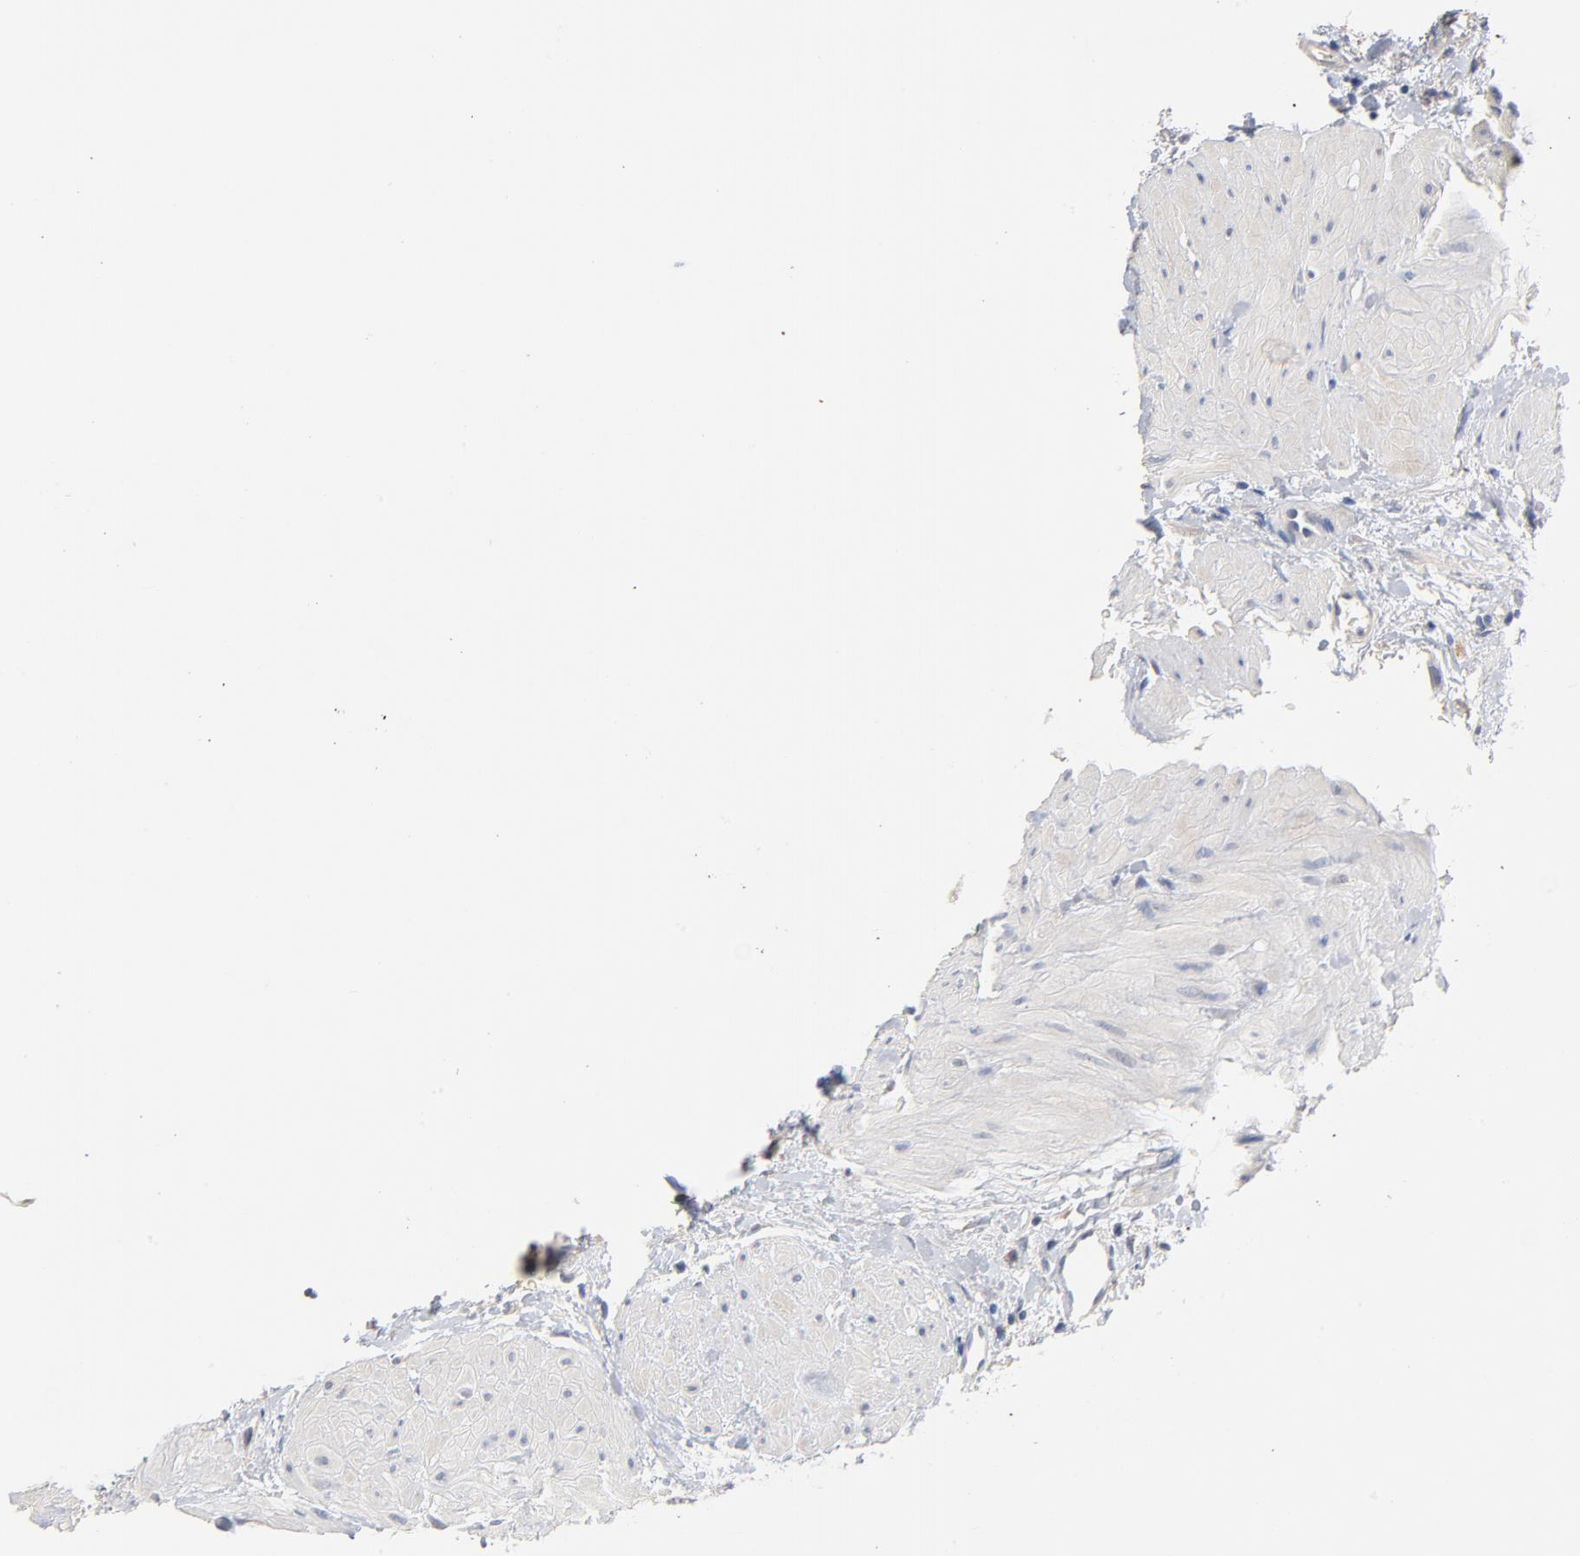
{"staining": {"intensity": "weak", "quantity": ">75%", "location": "cytoplasmic/membranous"}, "tissue": "gallbladder", "cell_type": "Glandular cells", "image_type": "normal", "snomed": [{"axis": "morphology", "description": "Normal tissue, NOS"}, {"axis": "morphology", "description": "Inflammation, NOS"}, {"axis": "topography", "description": "Gallbladder"}], "caption": "This image demonstrates IHC staining of benign human gallbladder, with low weak cytoplasmic/membranous staining in approximately >75% of glandular cells.", "gene": "DNAL4", "patient": {"sex": "male", "age": 66}}